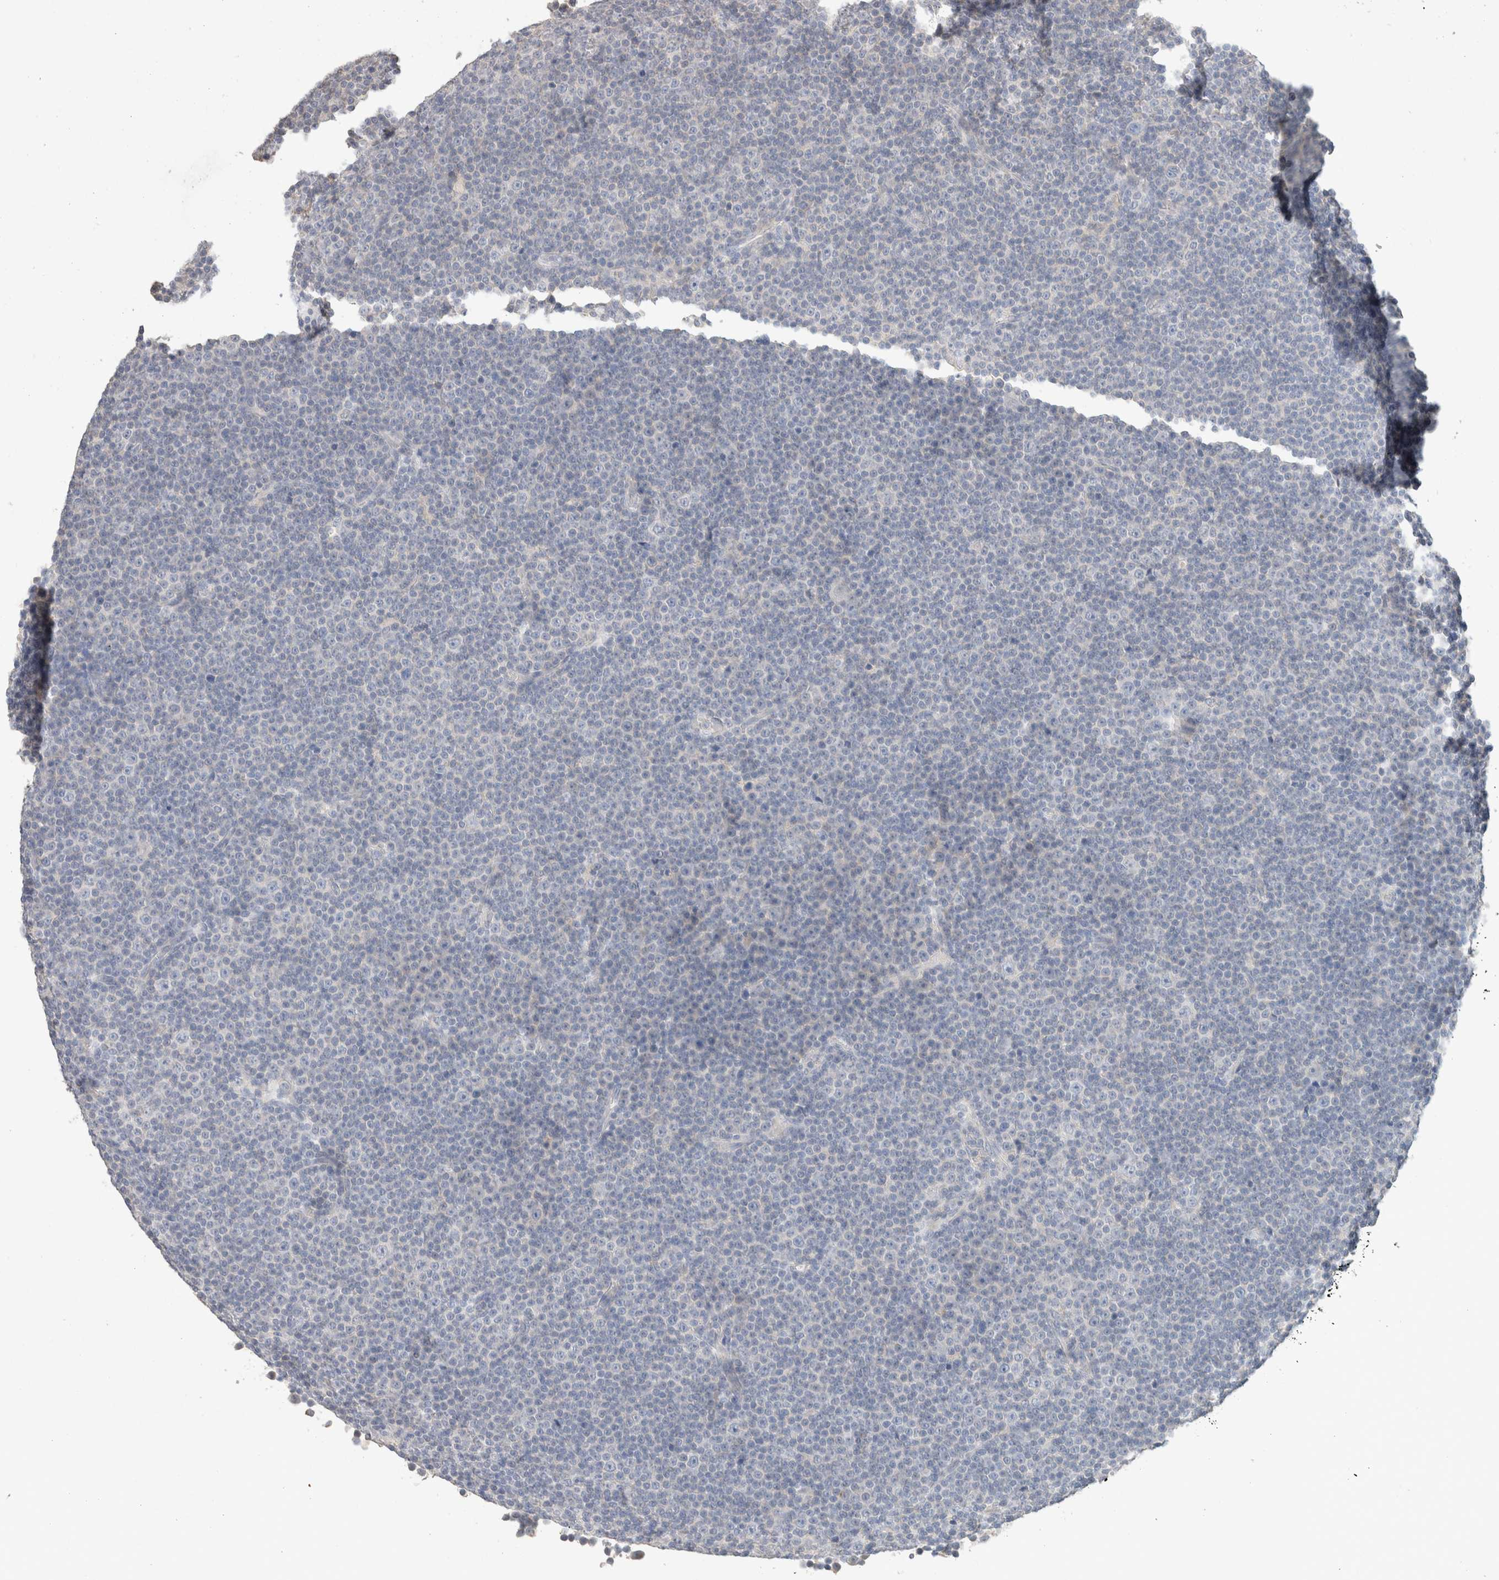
{"staining": {"intensity": "negative", "quantity": "none", "location": "none"}, "tissue": "lymphoma", "cell_type": "Tumor cells", "image_type": "cancer", "snomed": [{"axis": "morphology", "description": "Malignant lymphoma, non-Hodgkin's type, Low grade"}, {"axis": "topography", "description": "Lymph node"}], "caption": "There is no significant expression in tumor cells of lymphoma. (DAB (3,3'-diaminobenzidine) immunohistochemistry with hematoxylin counter stain).", "gene": "MPP2", "patient": {"sex": "female", "age": 67}}